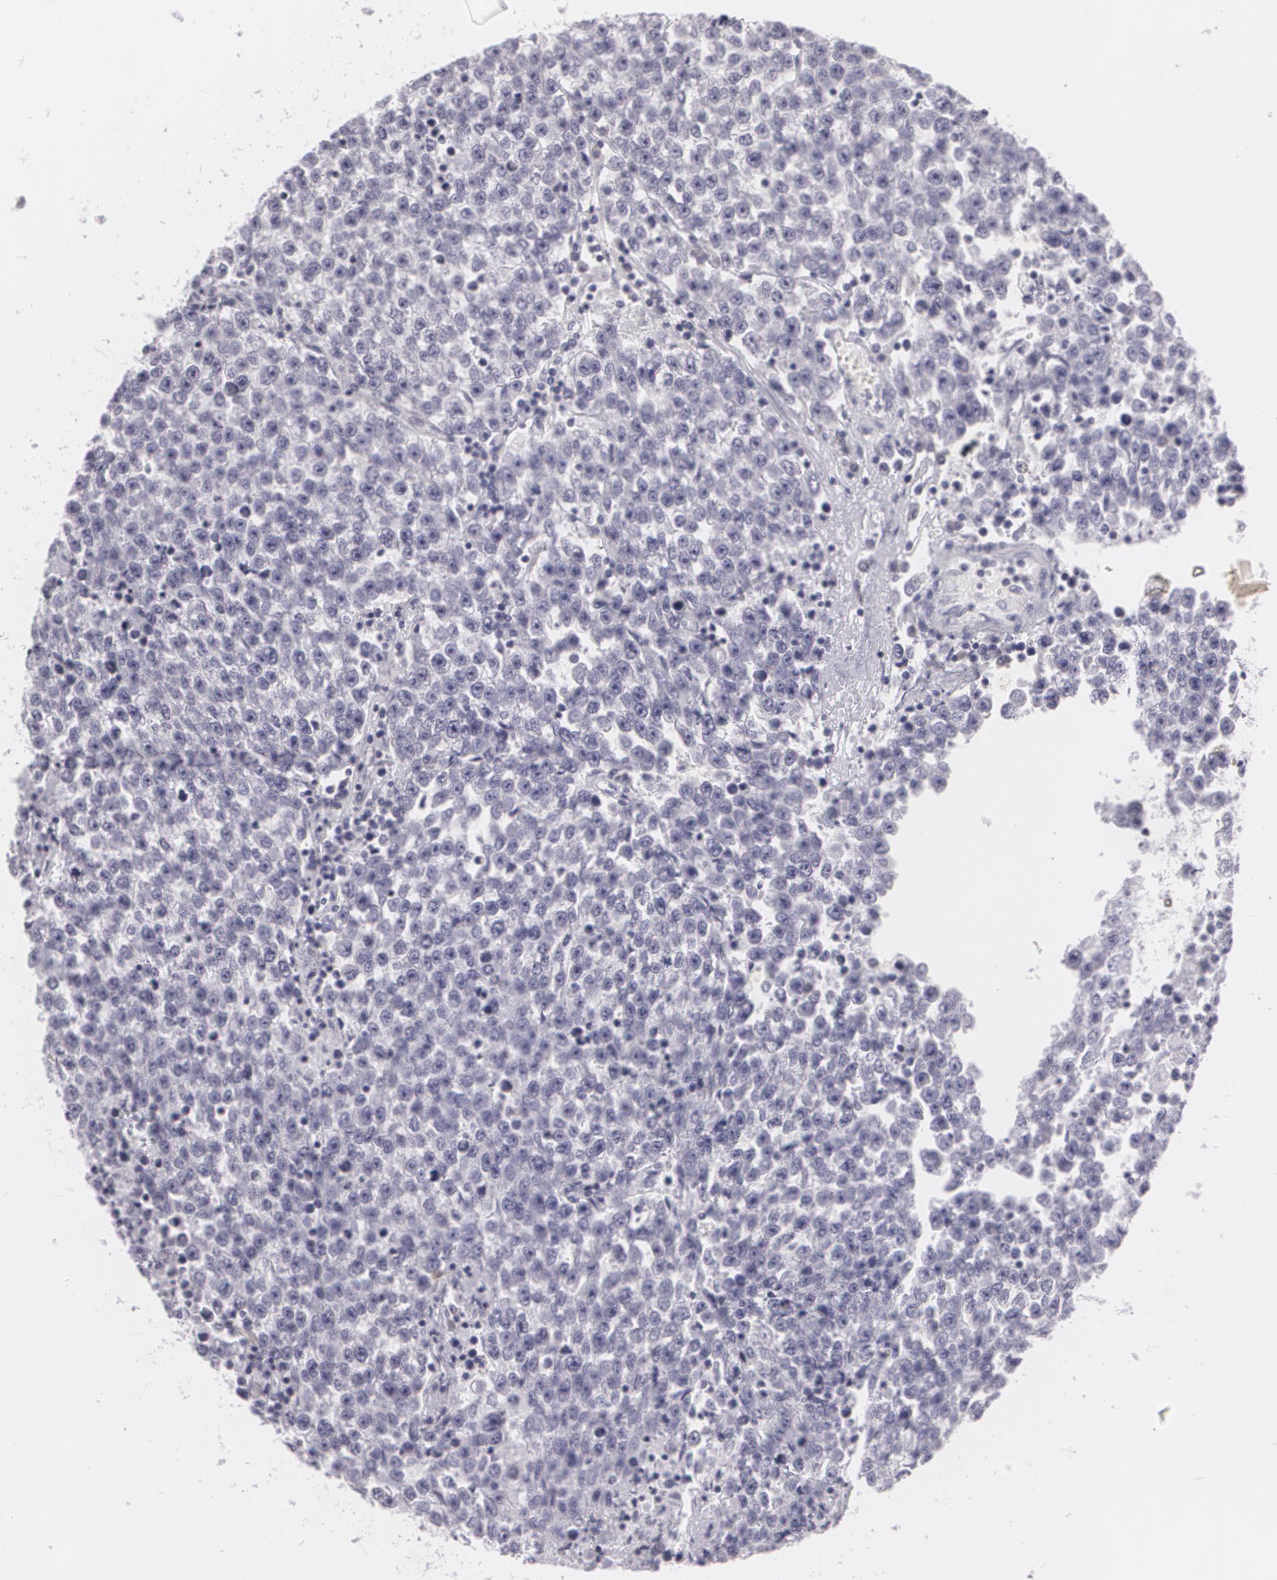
{"staining": {"intensity": "negative", "quantity": "none", "location": "none"}, "tissue": "testis cancer", "cell_type": "Tumor cells", "image_type": "cancer", "snomed": [{"axis": "morphology", "description": "Seminoma, NOS"}, {"axis": "topography", "description": "Testis"}], "caption": "Immunohistochemistry (IHC) photomicrograph of seminoma (testis) stained for a protein (brown), which reveals no positivity in tumor cells. (Stains: DAB IHC with hematoxylin counter stain, Microscopy: brightfield microscopy at high magnification).", "gene": "MAP2", "patient": {"sex": "male", "age": 36}}